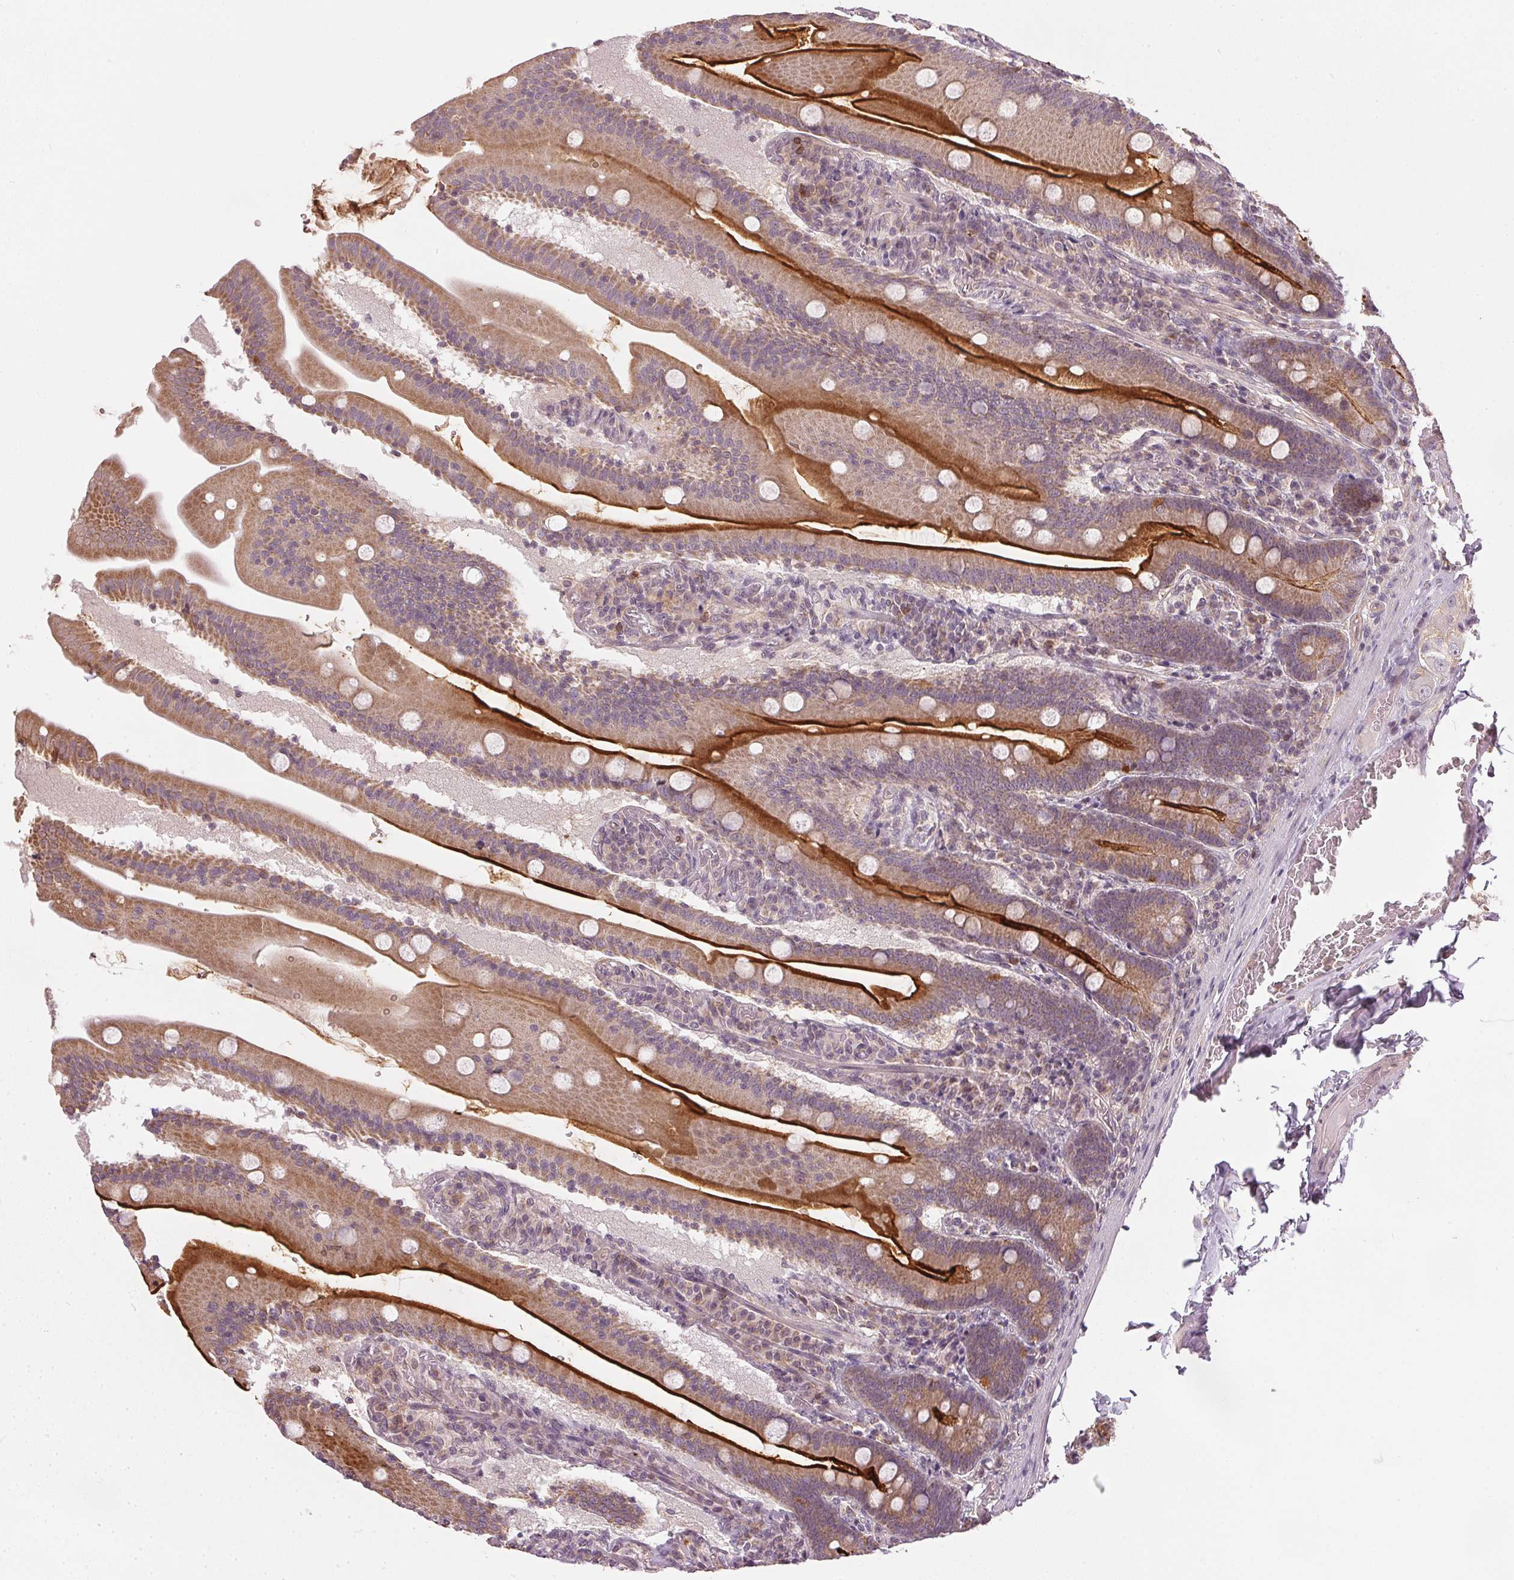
{"staining": {"intensity": "strong", "quantity": "25%-75%", "location": "cytoplasmic/membranous"}, "tissue": "small intestine", "cell_type": "Glandular cells", "image_type": "normal", "snomed": [{"axis": "morphology", "description": "Normal tissue, NOS"}, {"axis": "topography", "description": "Small intestine"}], "caption": "Small intestine stained with a brown dye exhibits strong cytoplasmic/membranous positive expression in about 25%-75% of glandular cells.", "gene": "NADK2", "patient": {"sex": "male", "age": 37}}